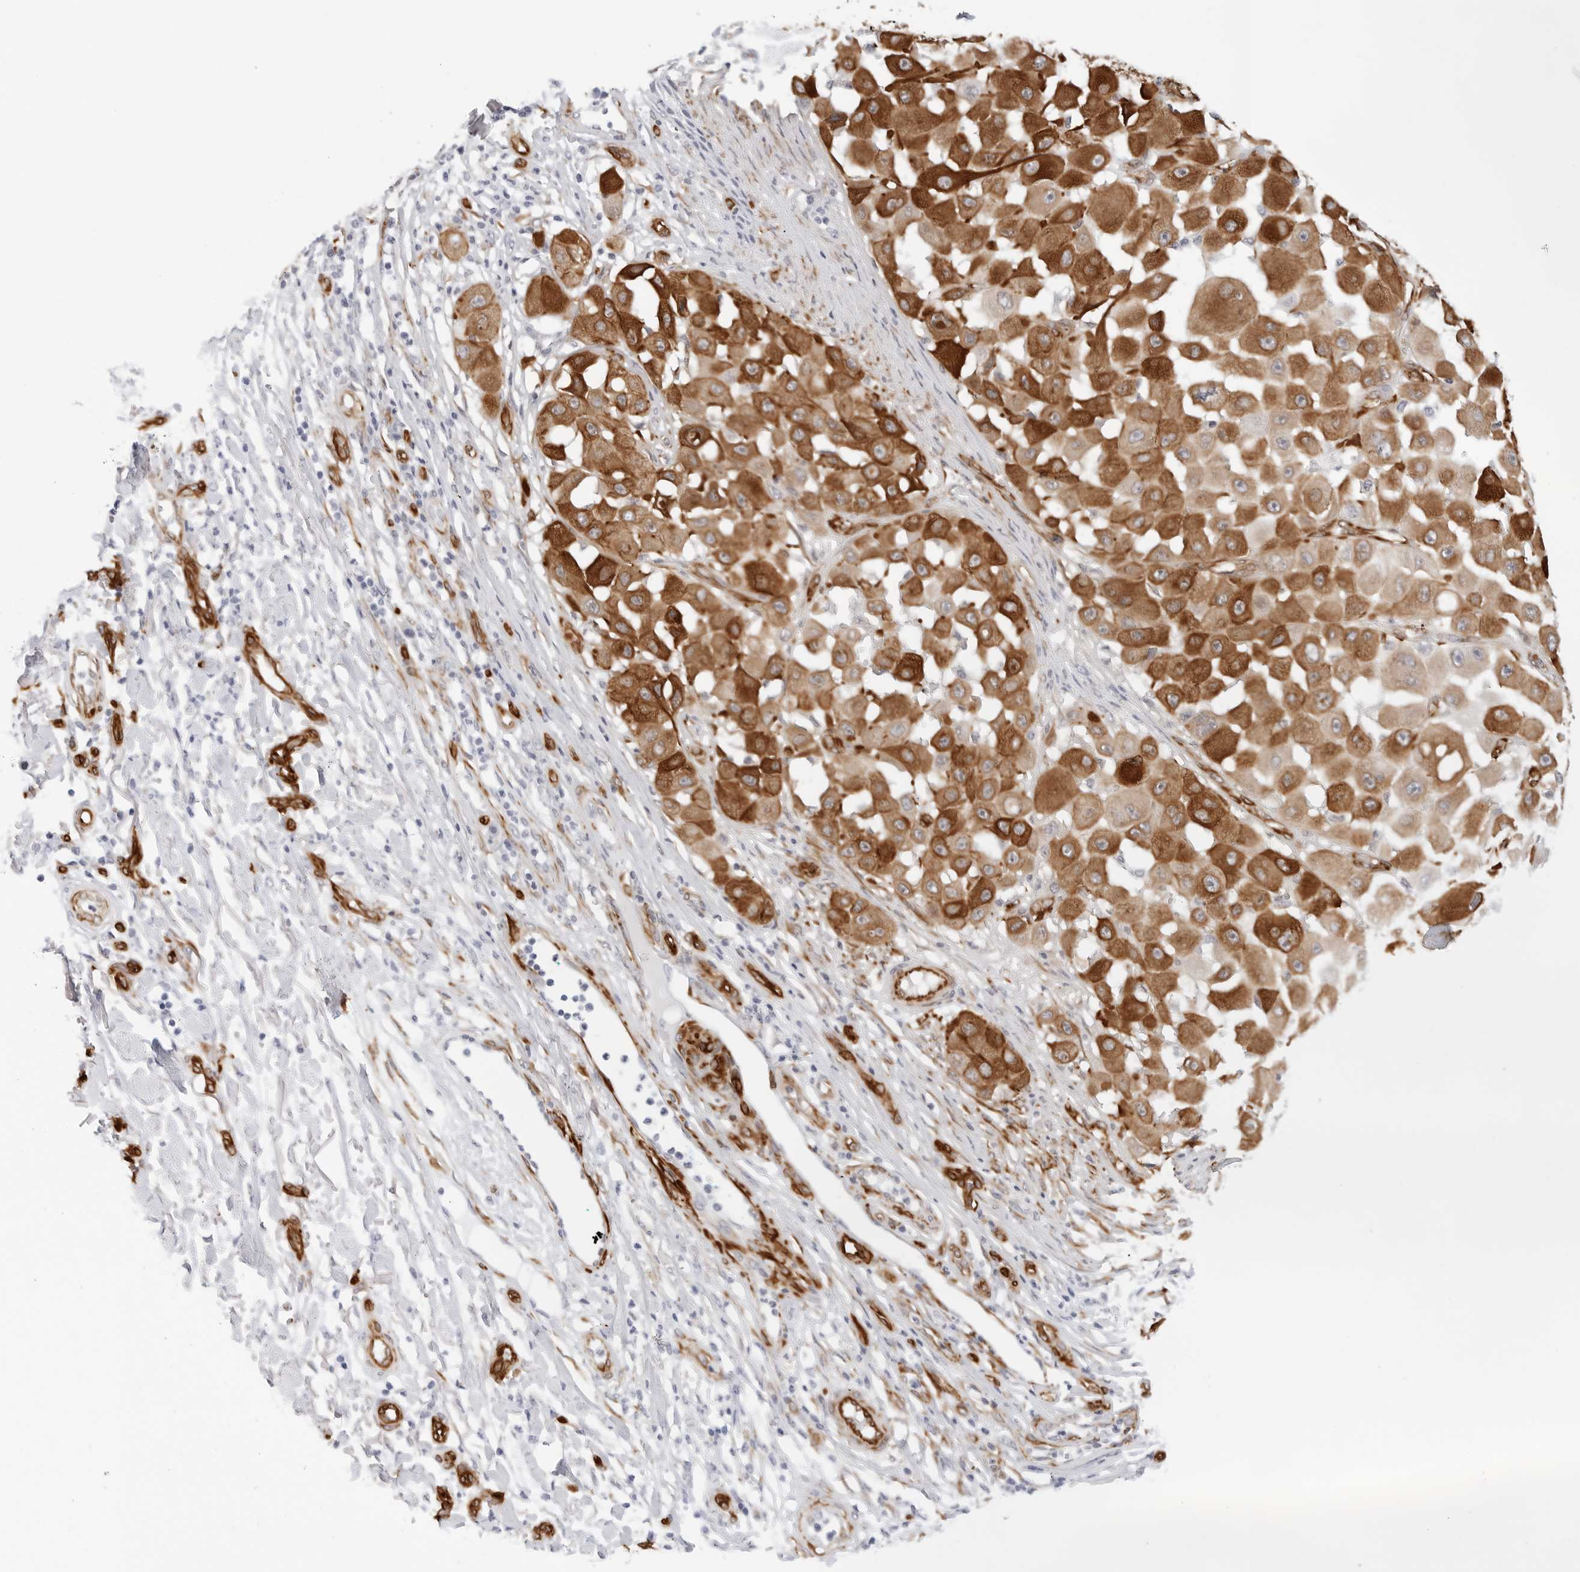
{"staining": {"intensity": "strong", "quantity": ">75%", "location": "cytoplasmic/membranous"}, "tissue": "melanoma", "cell_type": "Tumor cells", "image_type": "cancer", "snomed": [{"axis": "morphology", "description": "Malignant melanoma, NOS"}, {"axis": "topography", "description": "Skin"}], "caption": "Malignant melanoma stained with a protein marker reveals strong staining in tumor cells.", "gene": "NES", "patient": {"sex": "female", "age": 81}}